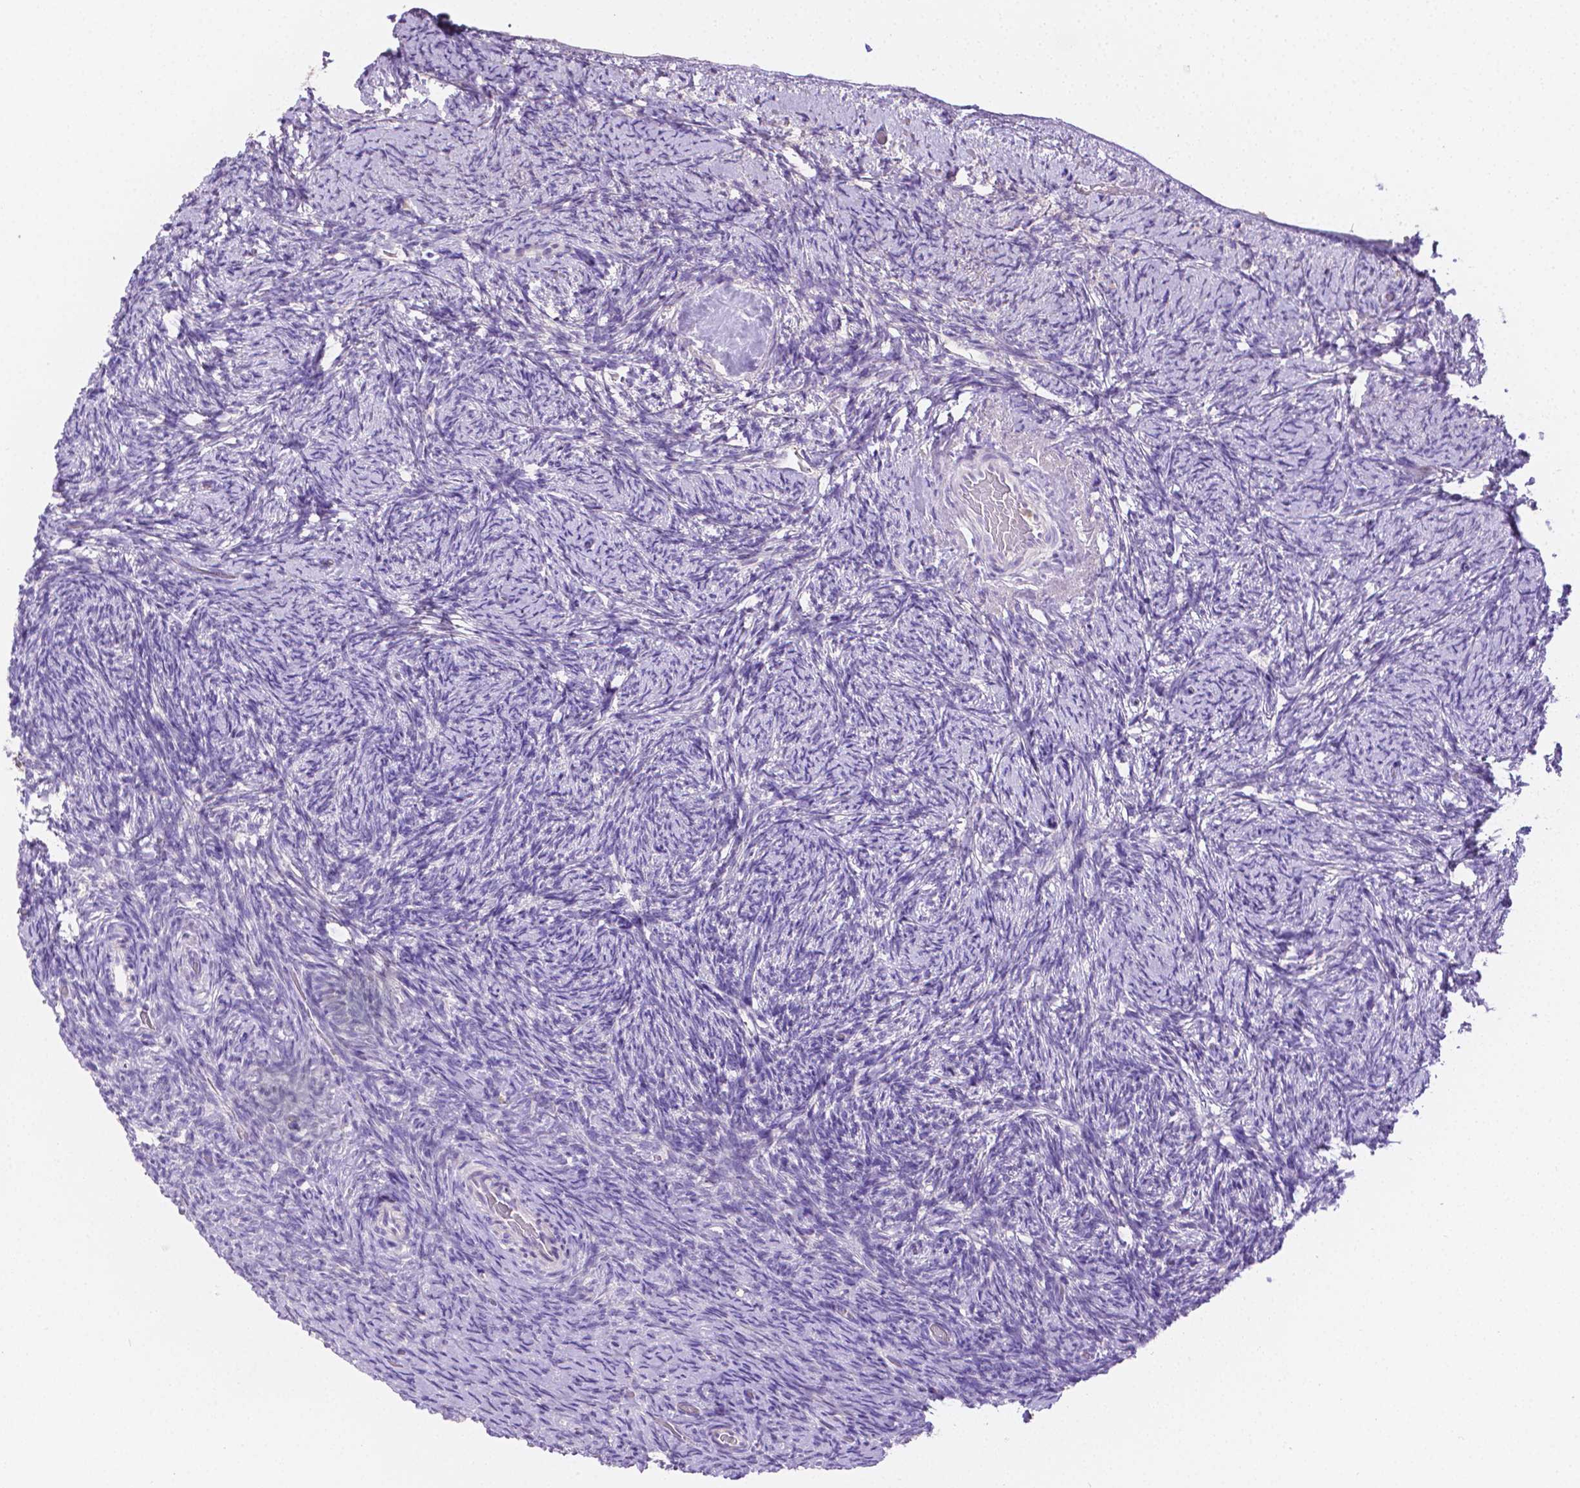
{"staining": {"intensity": "negative", "quantity": "none", "location": "none"}, "tissue": "ovary", "cell_type": "Ovarian stroma cells", "image_type": "normal", "snomed": [{"axis": "morphology", "description": "Normal tissue, NOS"}, {"axis": "topography", "description": "Ovary"}], "caption": "Ovary was stained to show a protein in brown. There is no significant positivity in ovarian stroma cells. (DAB immunohistochemistry visualized using brightfield microscopy, high magnification).", "gene": "NXPH2", "patient": {"sex": "female", "age": 34}}